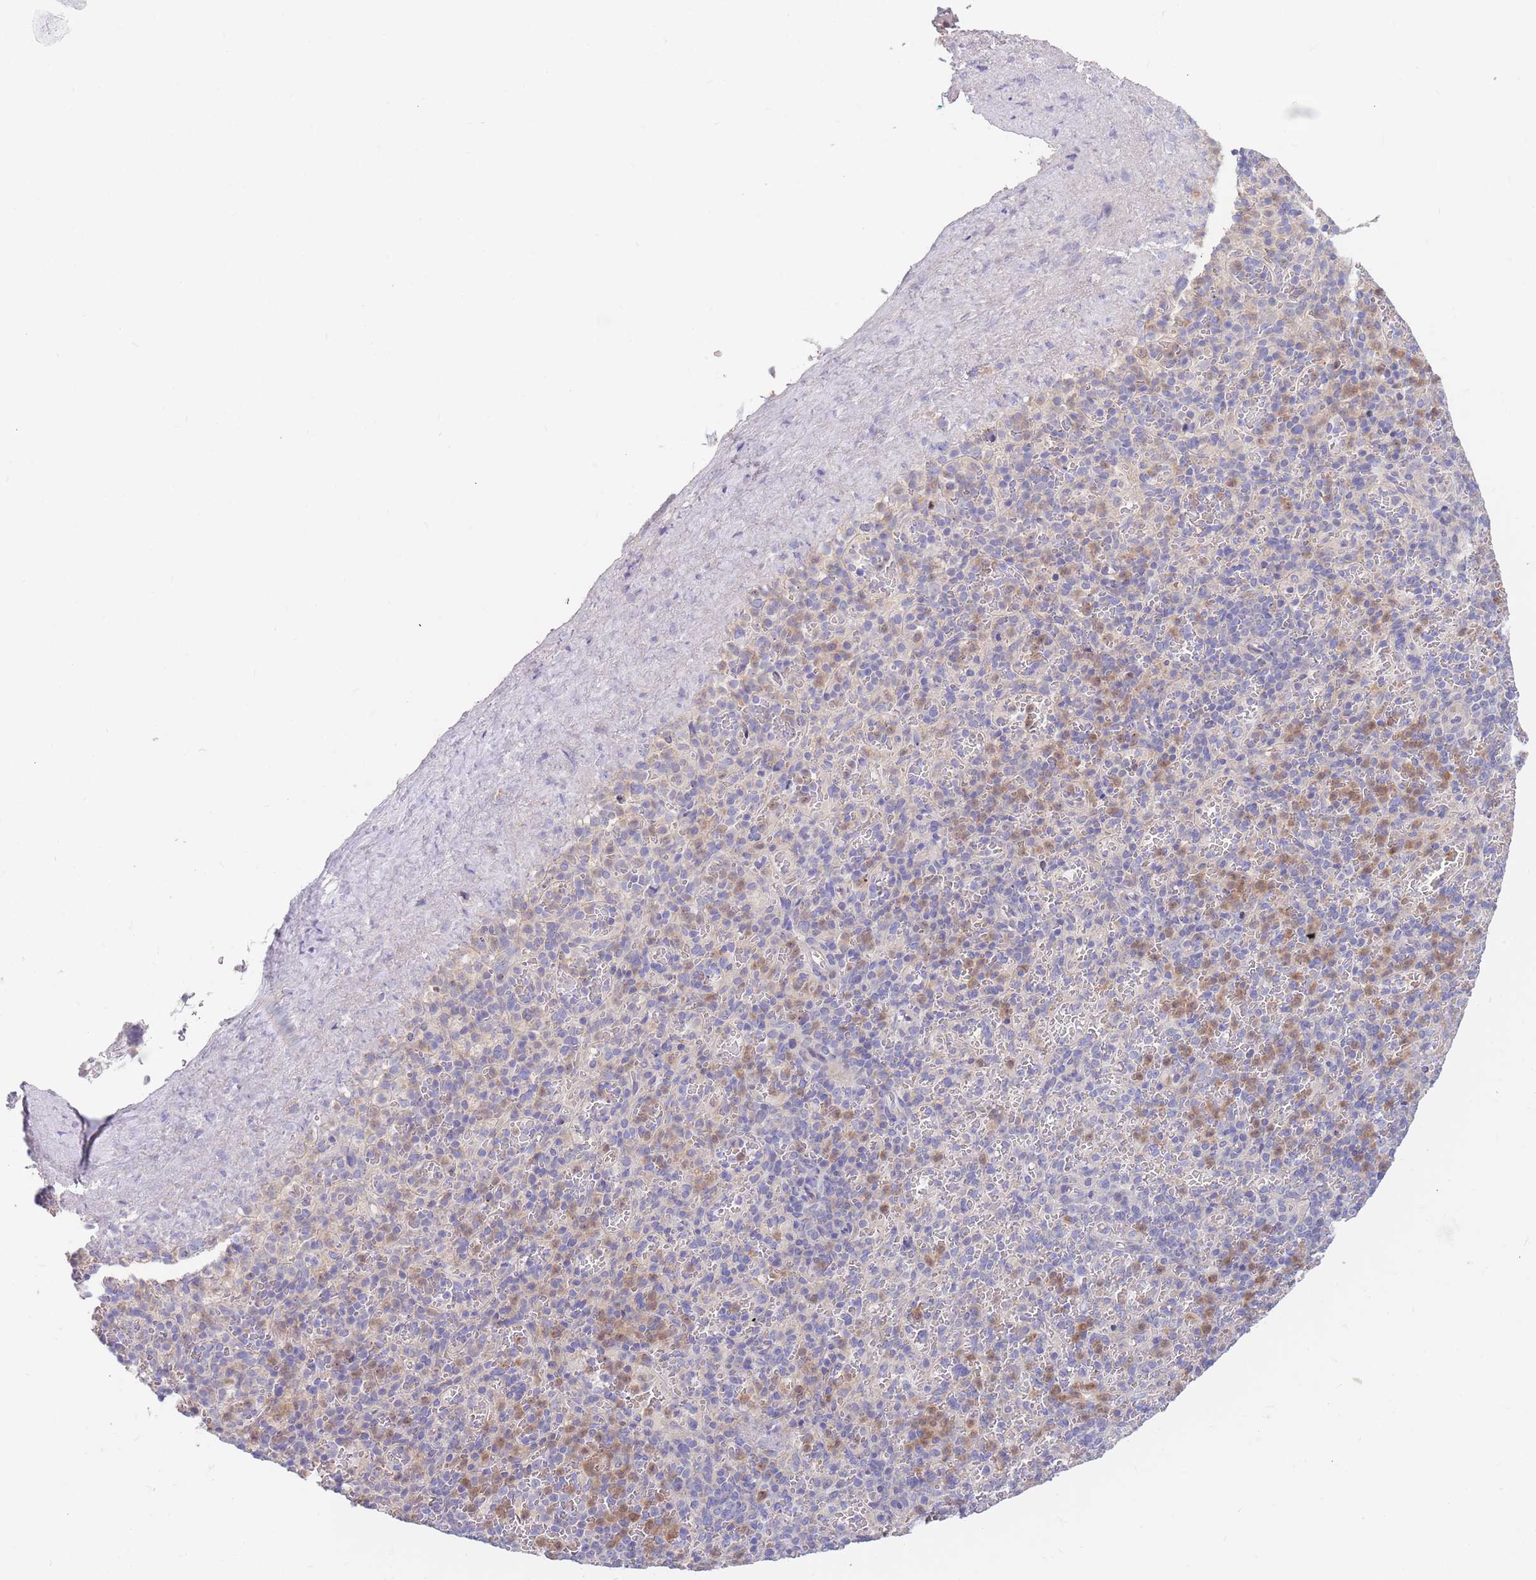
{"staining": {"intensity": "weak", "quantity": "<25%", "location": "cytoplasmic/membranous"}, "tissue": "spleen", "cell_type": "Cells in red pulp", "image_type": "normal", "snomed": [{"axis": "morphology", "description": "Normal tissue, NOS"}, {"axis": "topography", "description": "Spleen"}], "caption": "A micrograph of spleen stained for a protein exhibits no brown staining in cells in red pulp. (Stains: DAB immunohistochemistry with hematoxylin counter stain, Microscopy: brightfield microscopy at high magnification).", "gene": "BORCS5", "patient": {"sex": "female", "age": 74}}